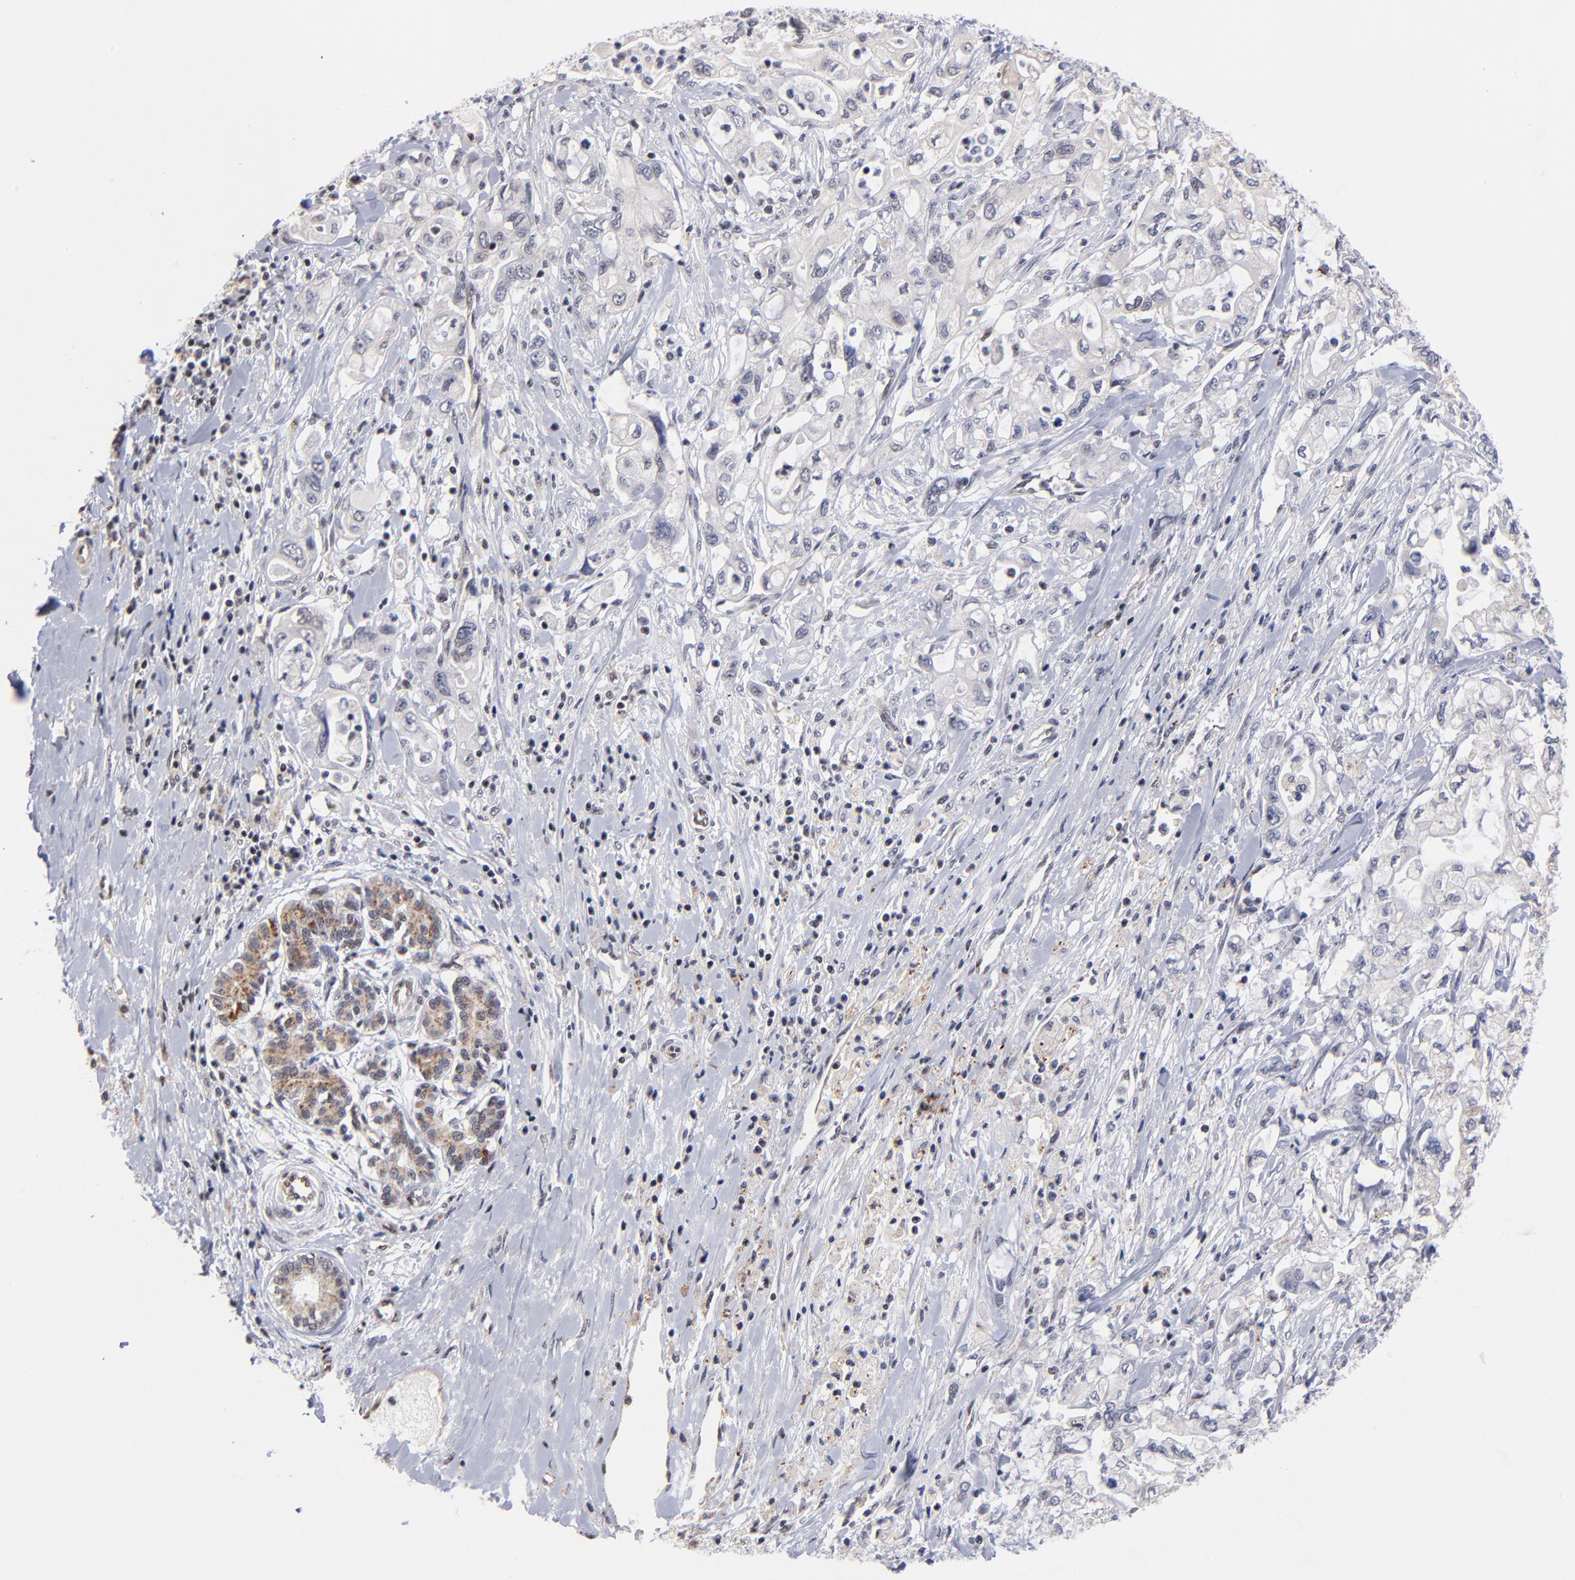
{"staining": {"intensity": "negative", "quantity": "none", "location": "none"}, "tissue": "pancreatic cancer", "cell_type": "Tumor cells", "image_type": "cancer", "snomed": [{"axis": "morphology", "description": "Adenocarcinoma, NOS"}, {"axis": "topography", "description": "Pancreas"}], "caption": "A high-resolution photomicrograph shows IHC staining of pancreatic cancer (adenocarcinoma), which exhibits no significant expression in tumor cells.", "gene": "GABPA", "patient": {"sex": "male", "age": 79}}